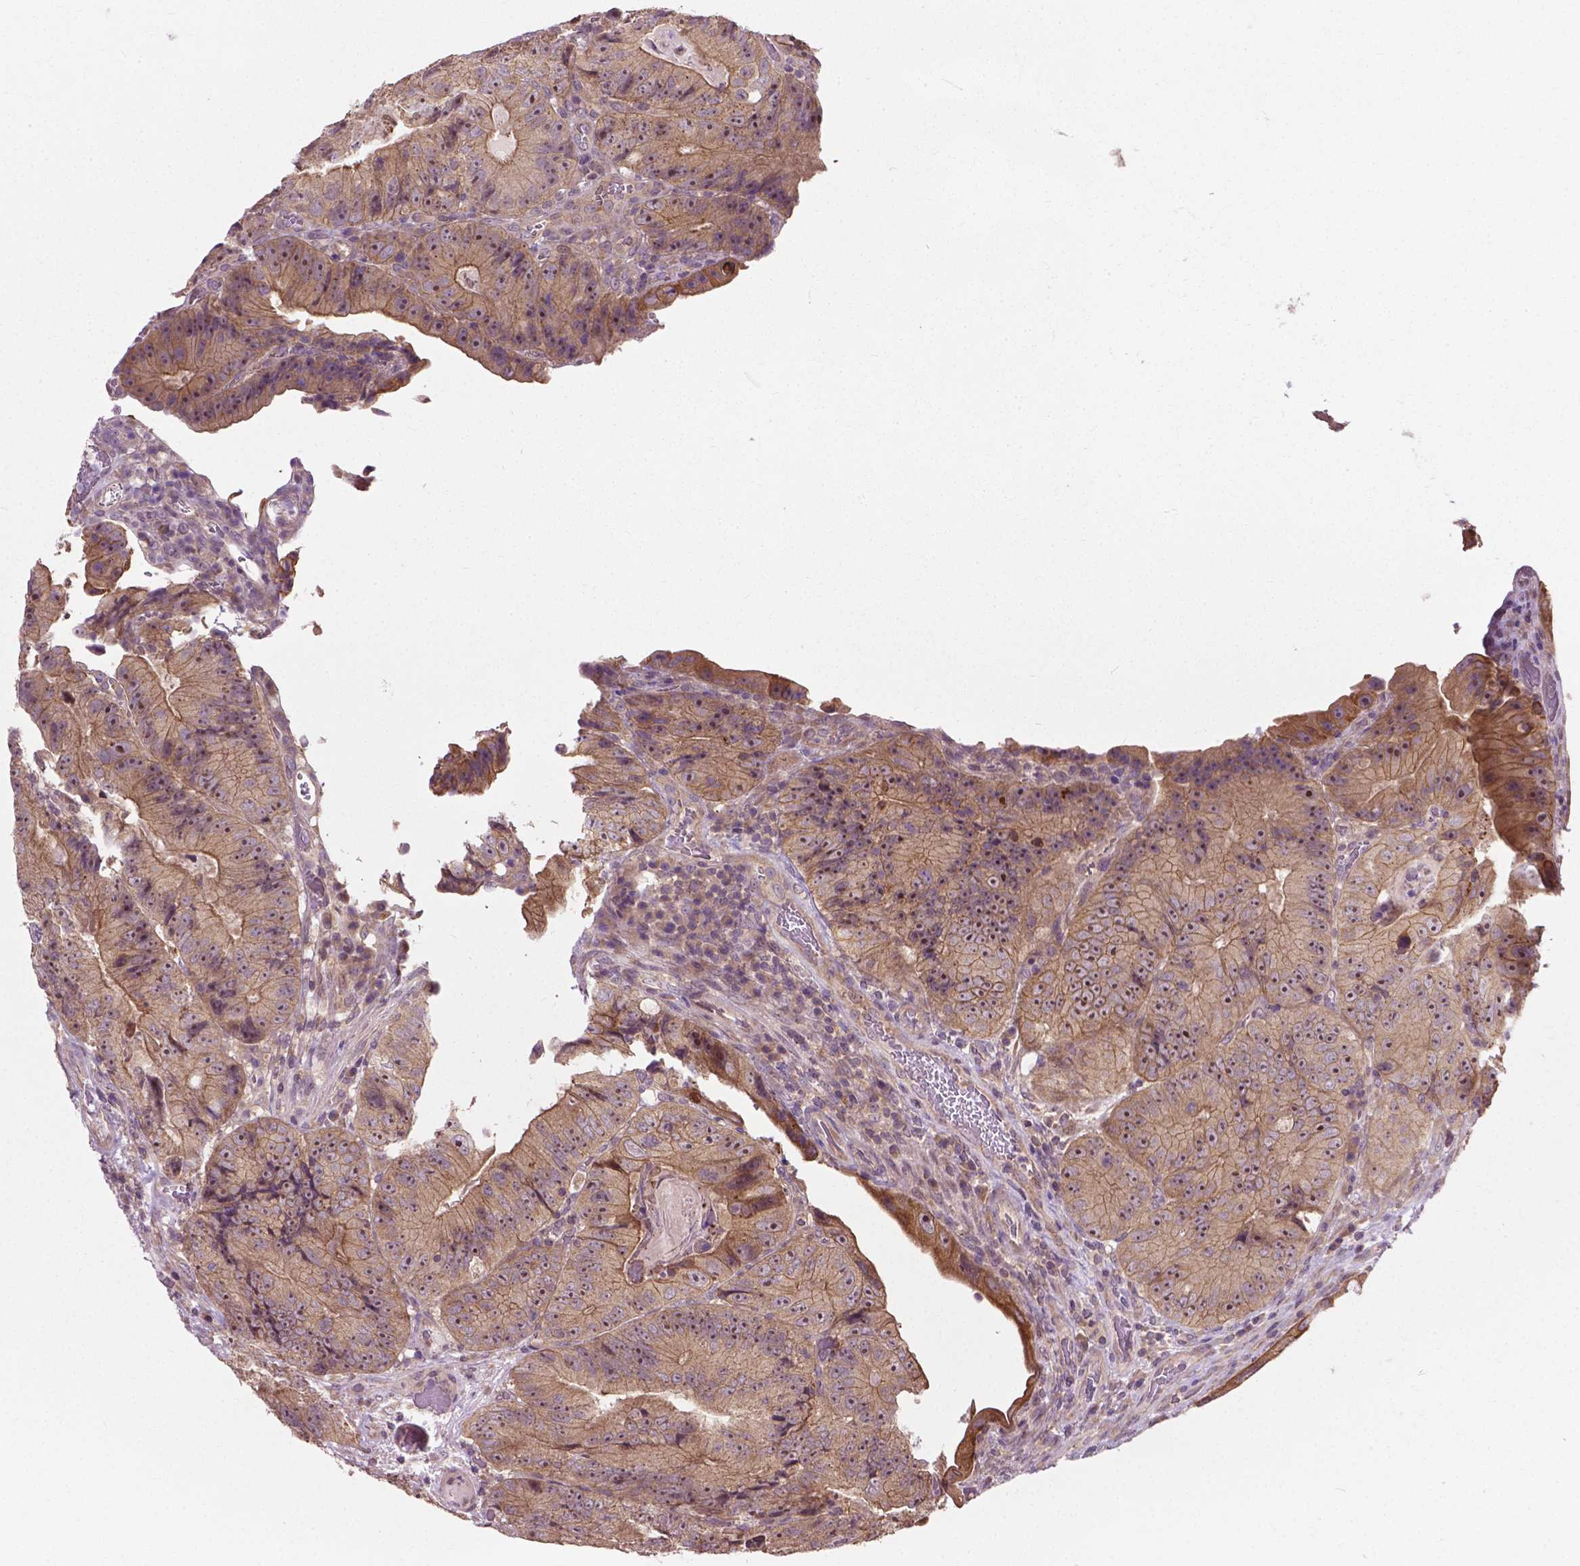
{"staining": {"intensity": "moderate", "quantity": ">75%", "location": "cytoplasmic/membranous,nuclear"}, "tissue": "colorectal cancer", "cell_type": "Tumor cells", "image_type": "cancer", "snomed": [{"axis": "morphology", "description": "Adenocarcinoma, NOS"}, {"axis": "topography", "description": "Colon"}], "caption": "A high-resolution photomicrograph shows IHC staining of colorectal cancer (adenocarcinoma), which reveals moderate cytoplasmic/membranous and nuclear staining in approximately >75% of tumor cells.", "gene": "MZT1", "patient": {"sex": "female", "age": 86}}